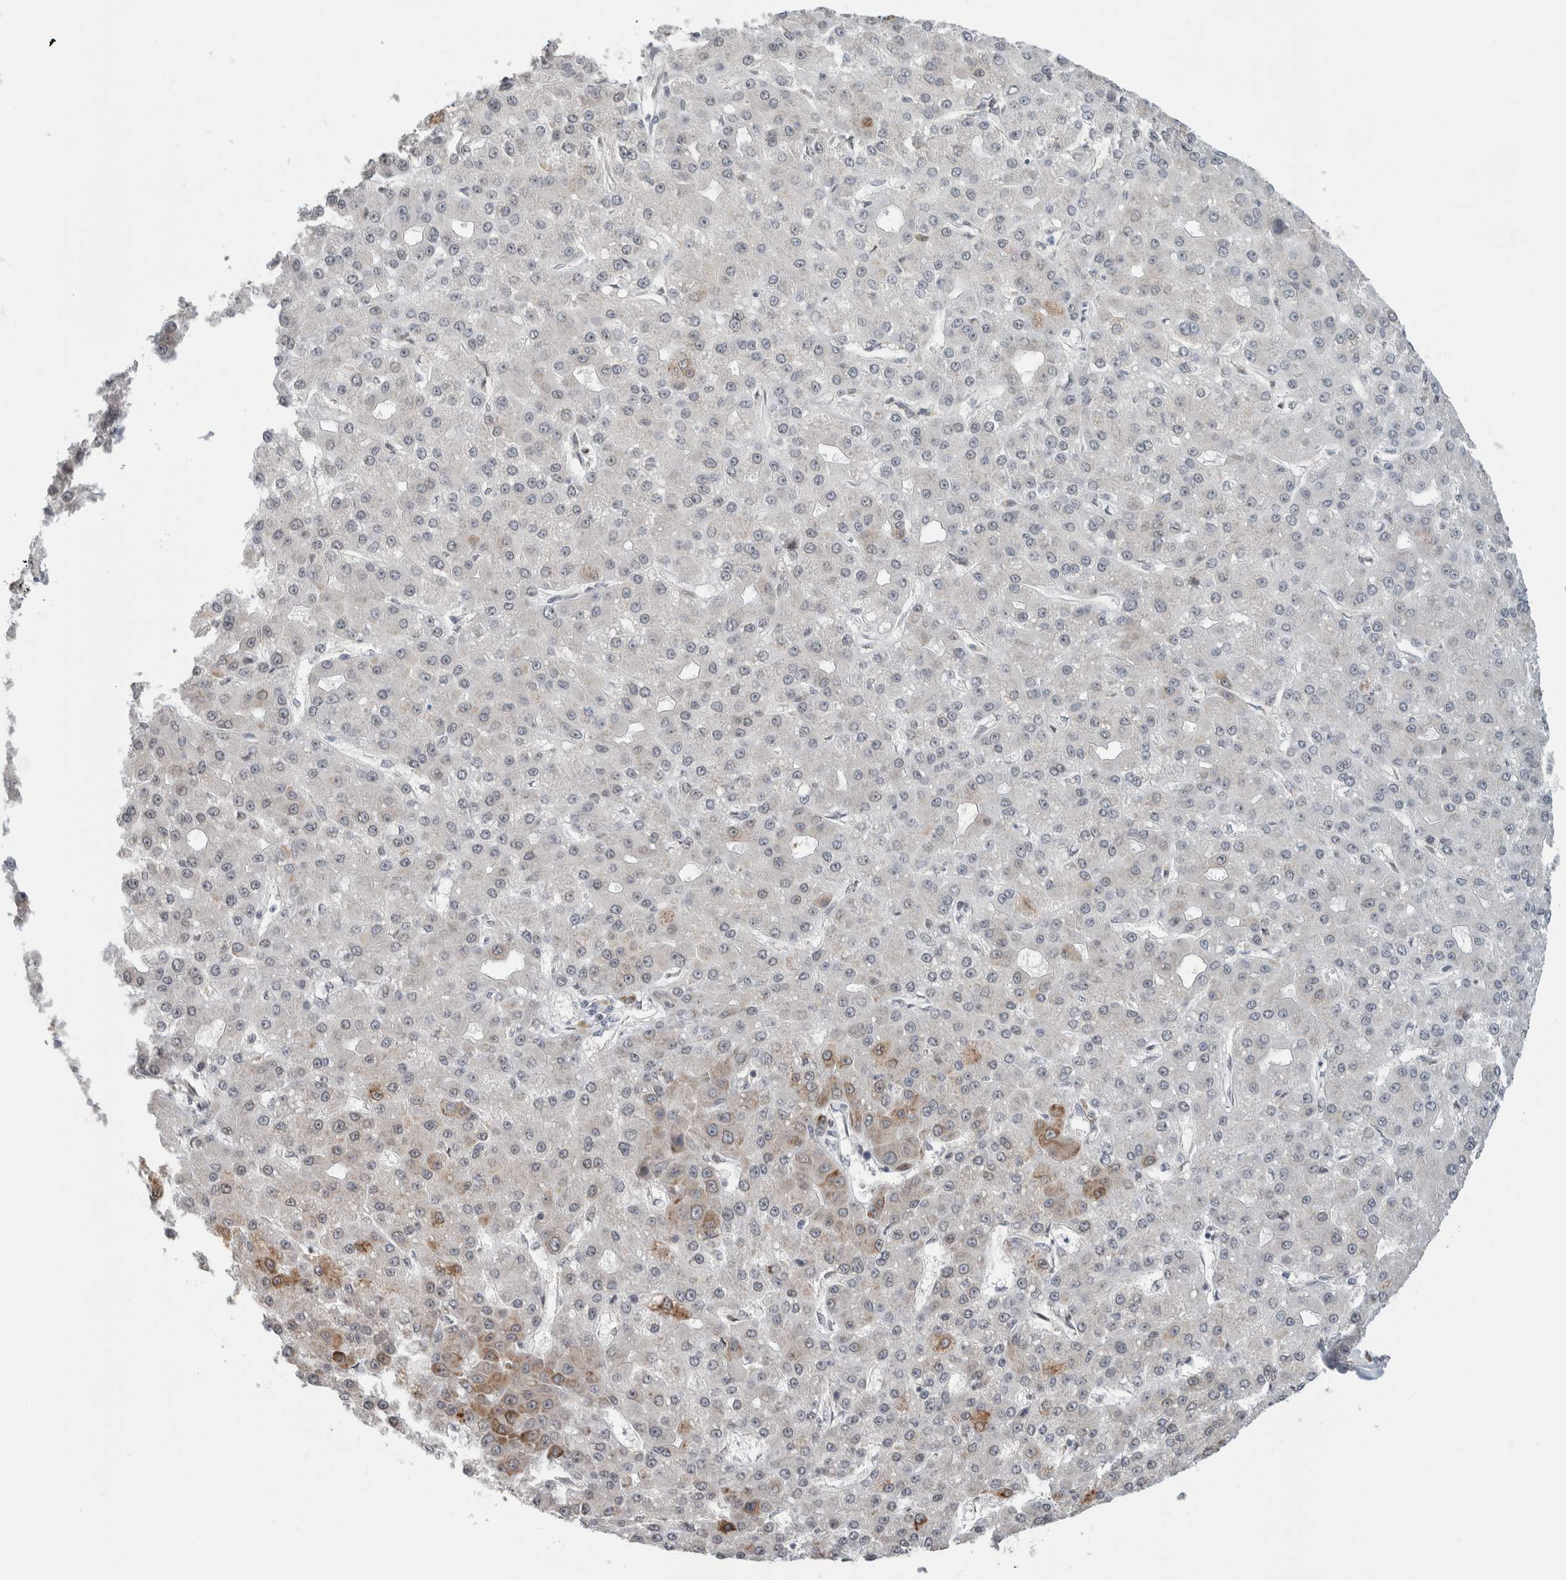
{"staining": {"intensity": "negative", "quantity": "none", "location": "none"}, "tissue": "liver cancer", "cell_type": "Tumor cells", "image_type": "cancer", "snomed": [{"axis": "morphology", "description": "Carcinoma, Hepatocellular, NOS"}, {"axis": "topography", "description": "Liver"}], "caption": "This is a photomicrograph of immunohistochemistry (IHC) staining of liver cancer, which shows no staining in tumor cells. (DAB (3,3'-diaminobenzidine) immunohistochemistry (IHC) visualized using brightfield microscopy, high magnification).", "gene": "RBMX2", "patient": {"sex": "male", "age": 67}}